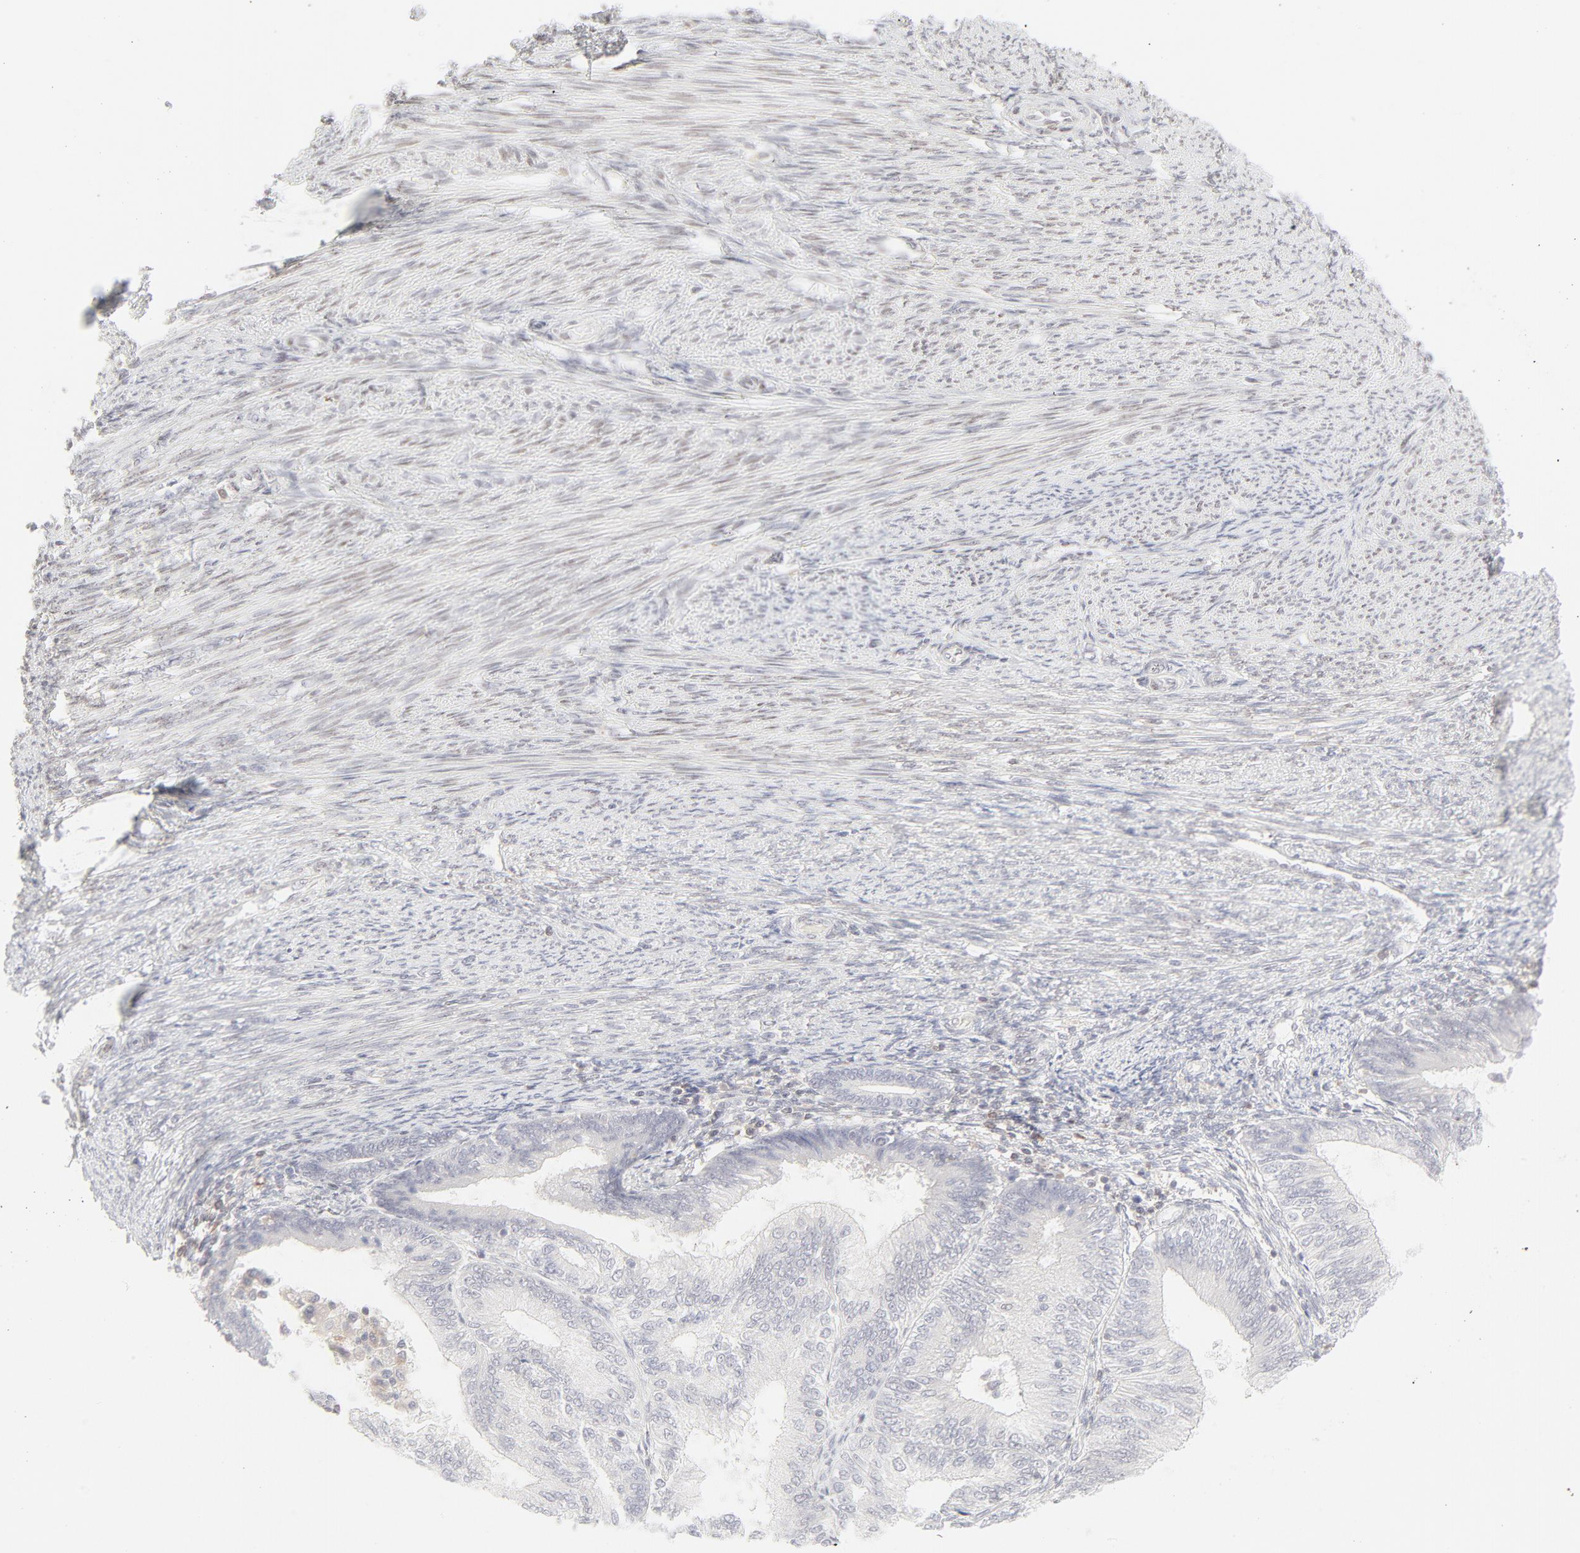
{"staining": {"intensity": "negative", "quantity": "none", "location": "none"}, "tissue": "endometrial cancer", "cell_type": "Tumor cells", "image_type": "cancer", "snomed": [{"axis": "morphology", "description": "Adenocarcinoma, NOS"}, {"axis": "topography", "description": "Endometrium"}], "caption": "Human endometrial adenocarcinoma stained for a protein using IHC exhibits no expression in tumor cells.", "gene": "PRKCB", "patient": {"sex": "female", "age": 55}}